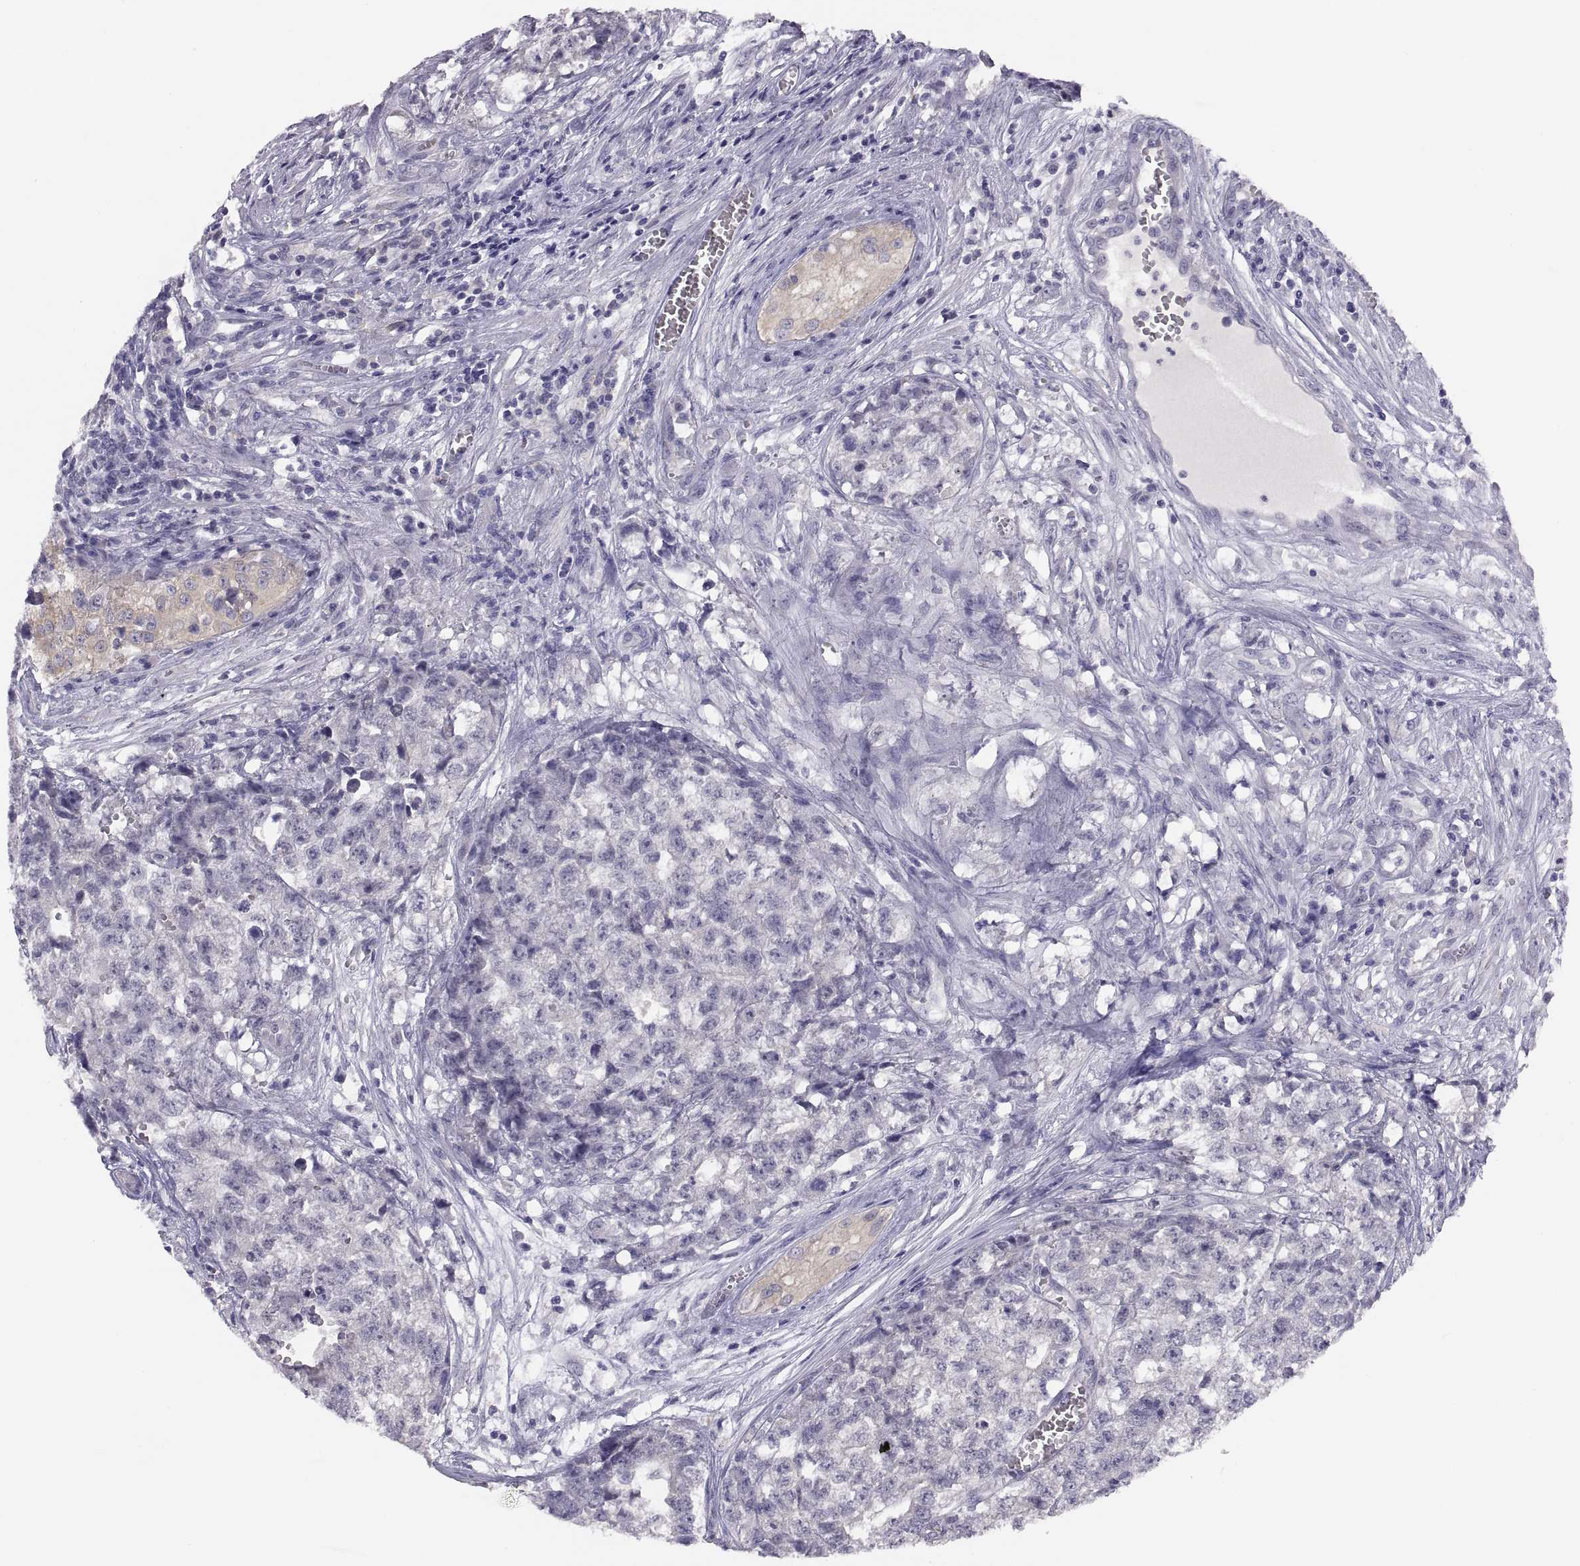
{"staining": {"intensity": "negative", "quantity": "none", "location": "none"}, "tissue": "testis cancer", "cell_type": "Tumor cells", "image_type": "cancer", "snomed": [{"axis": "morphology", "description": "Seminoma, NOS"}, {"axis": "morphology", "description": "Carcinoma, Embryonal, NOS"}, {"axis": "topography", "description": "Testis"}], "caption": "Immunohistochemical staining of human testis cancer reveals no significant positivity in tumor cells. (Stains: DAB immunohistochemistry with hematoxylin counter stain, Microscopy: brightfield microscopy at high magnification).", "gene": "STRC", "patient": {"sex": "male", "age": 22}}